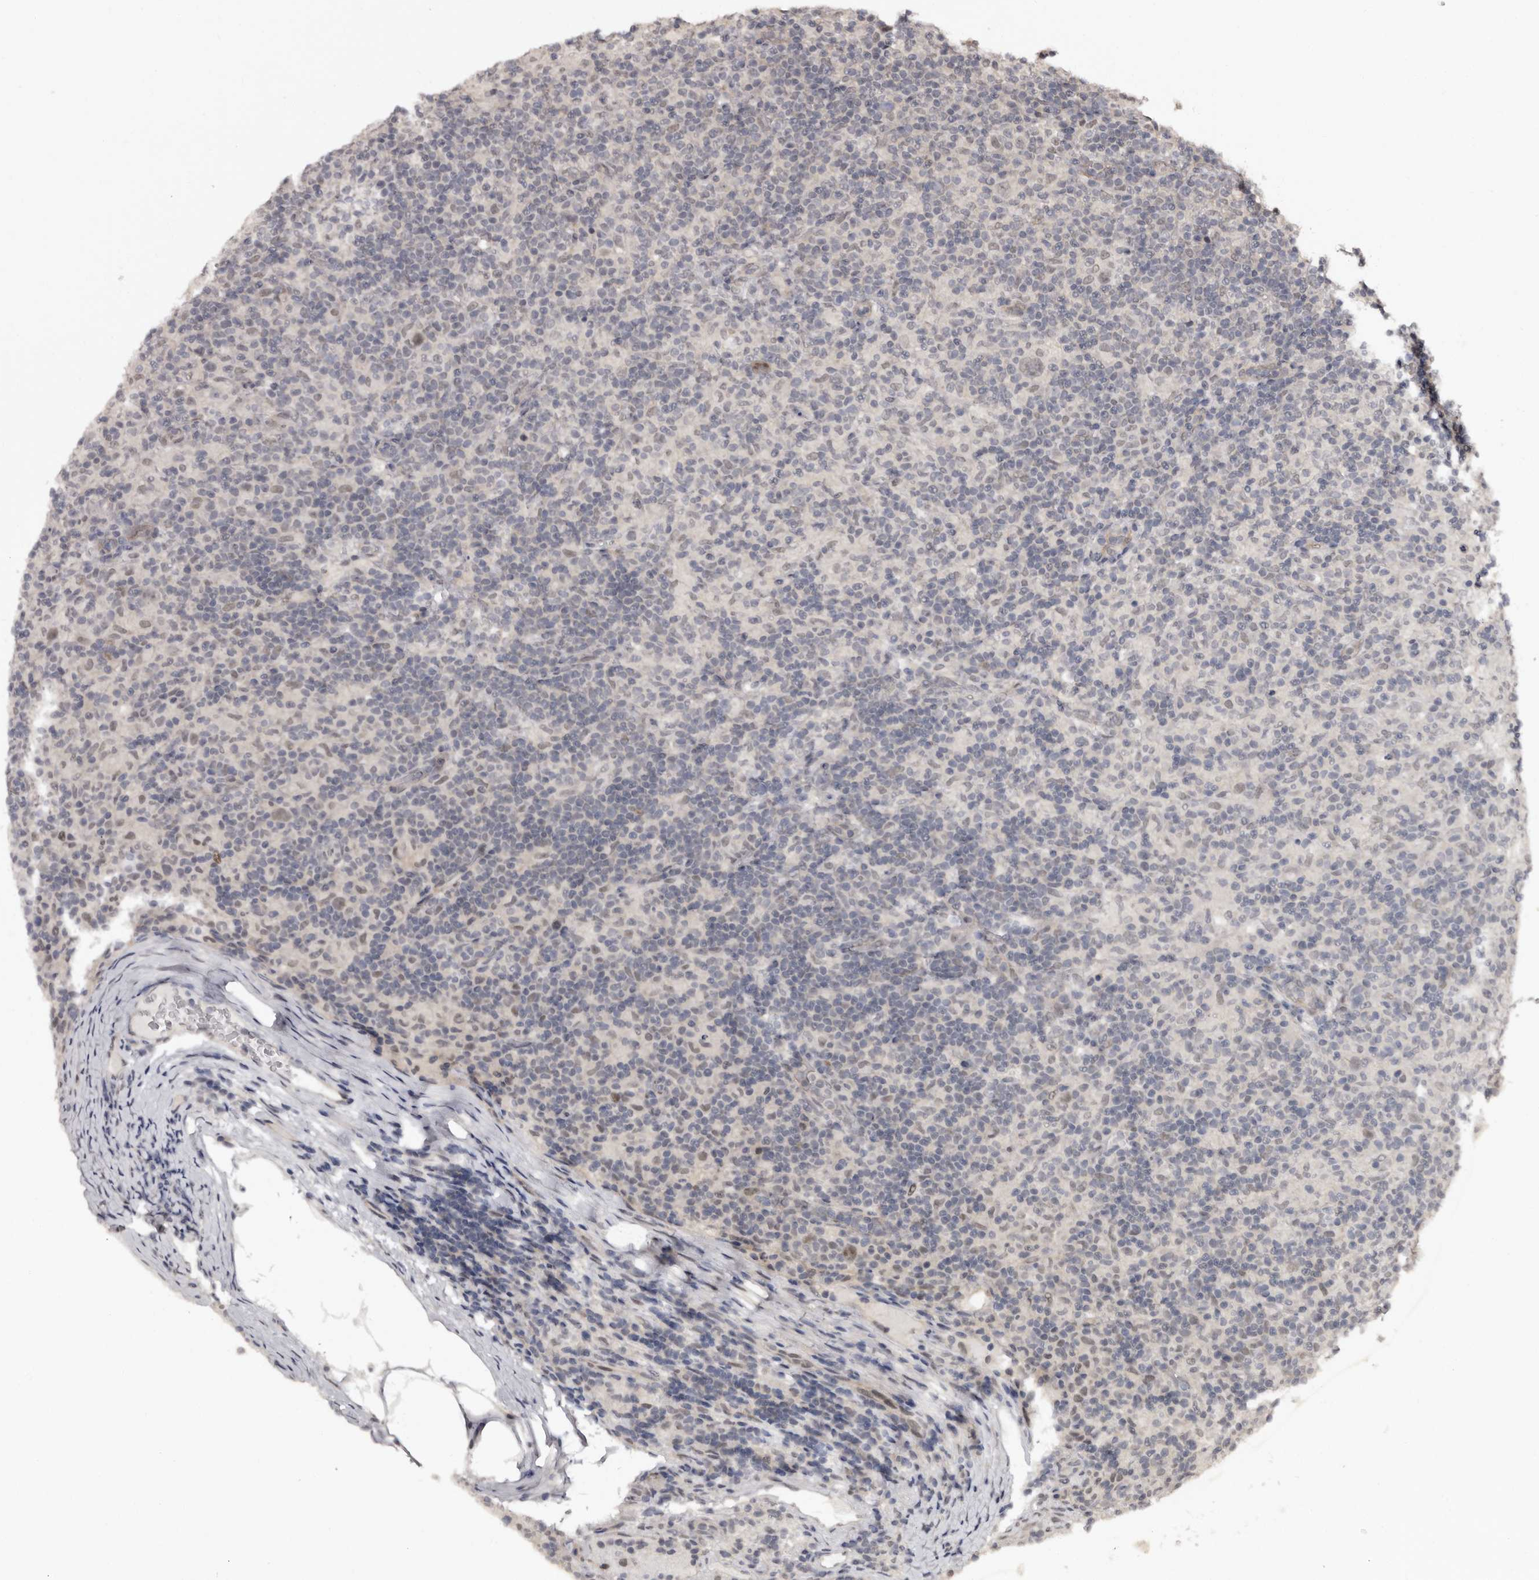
{"staining": {"intensity": "weak", "quantity": "25%-75%", "location": "nuclear"}, "tissue": "lymphoma", "cell_type": "Tumor cells", "image_type": "cancer", "snomed": [{"axis": "morphology", "description": "Hodgkin's disease, NOS"}, {"axis": "topography", "description": "Lymph node"}], "caption": "A brown stain shows weak nuclear expression of a protein in Hodgkin's disease tumor cells.", "gene": "TBC1D22B", "patient": {"sex": "male", "age": 70}}